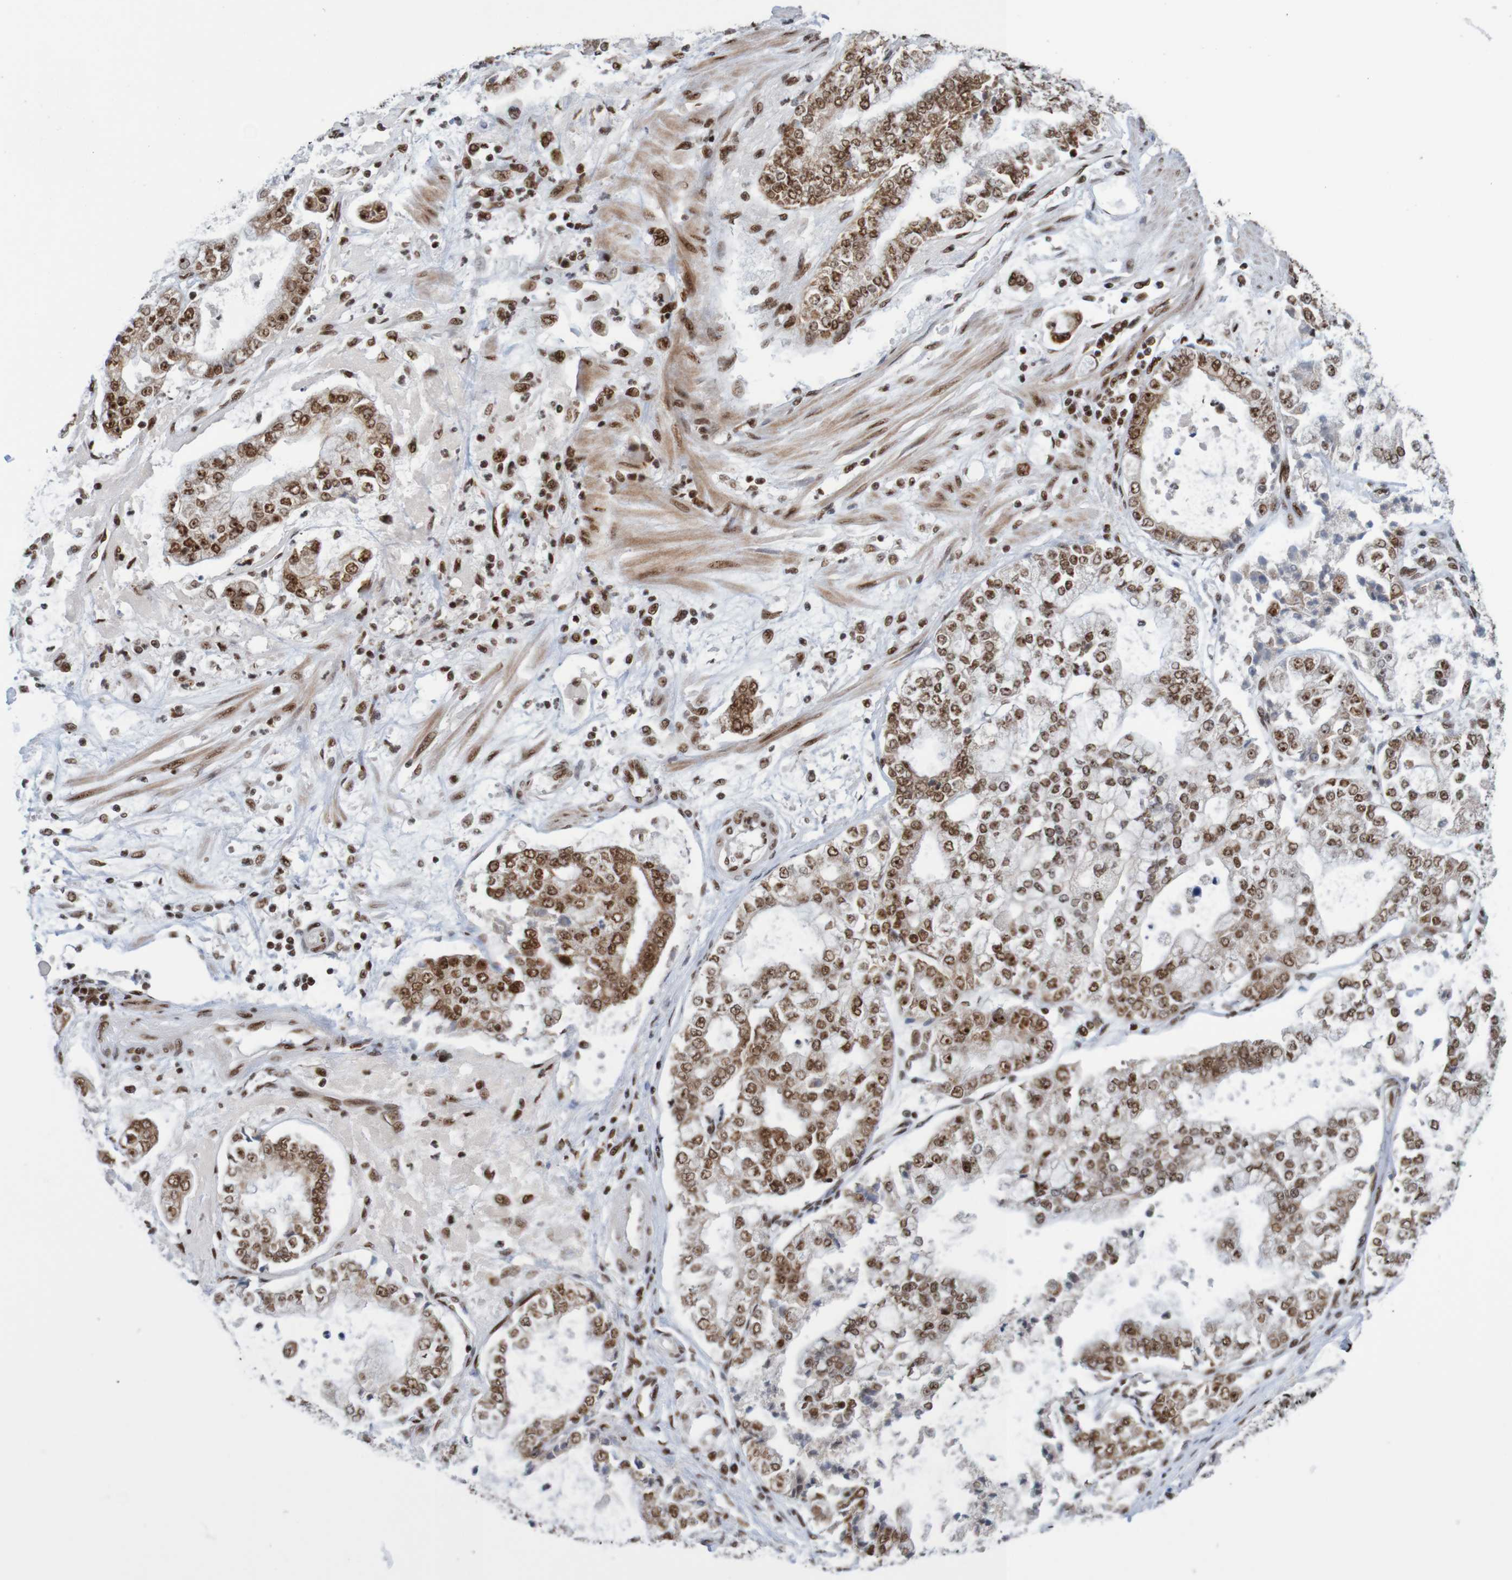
{"staining": {"intensity": "strong", "quantity": ">75%", "location": "nuclear"}, "tissue": "stomach cancer", "cell_type": "Tumor cells", "image_type": "cancer", "snomed": [{"axis": "morphology", "description": "Adenocarcinoma, NOS"}, {"axis": "topography", "description": "Stomach"}], "caption": "Brown immunohistochemical staining in stomach cancer reveals strong nuclear expression in approximately >75% of tumor cells.", "gene": "THRAP3", "patient": {"sex": "male", "age": 76}}